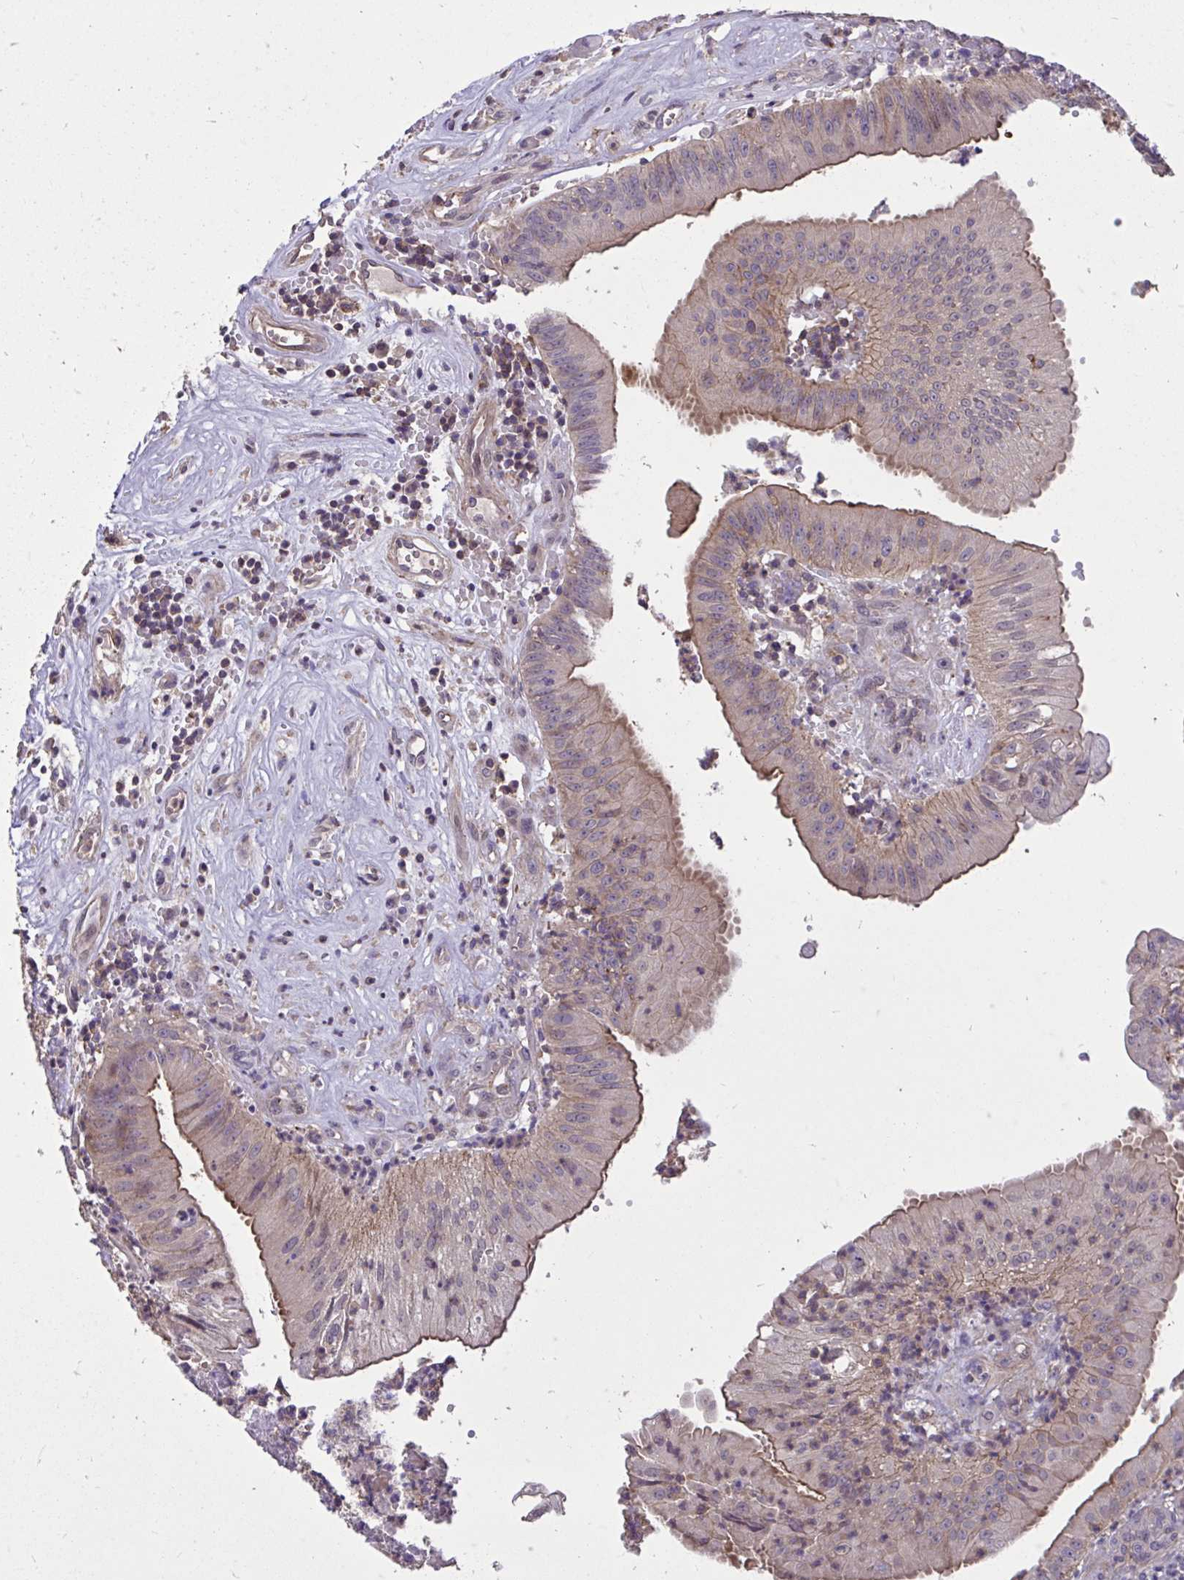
{"staining": {"intensity": "weak", "quantity": "25%-75%", "location": "cytoplasmic/membranous"}, "tissue": "head and neck cancer", "cell_type": "Tumor cells", "image_type": "cancer", "snomed": [{"axis": "morphology", "description": "Adenocarcinoma, NOS"}, {"axis": "topography", "description": "Head-Neck"}], "caption": "A micrograph showing weak cytoplasmic/membranous positivity in about 25%-75% of tumor cells in head and neck cancer, as visualized by brown immunohistochemical staining.", "gene": "IGFL2", "patient": {"sex": "male", "age": 44}}